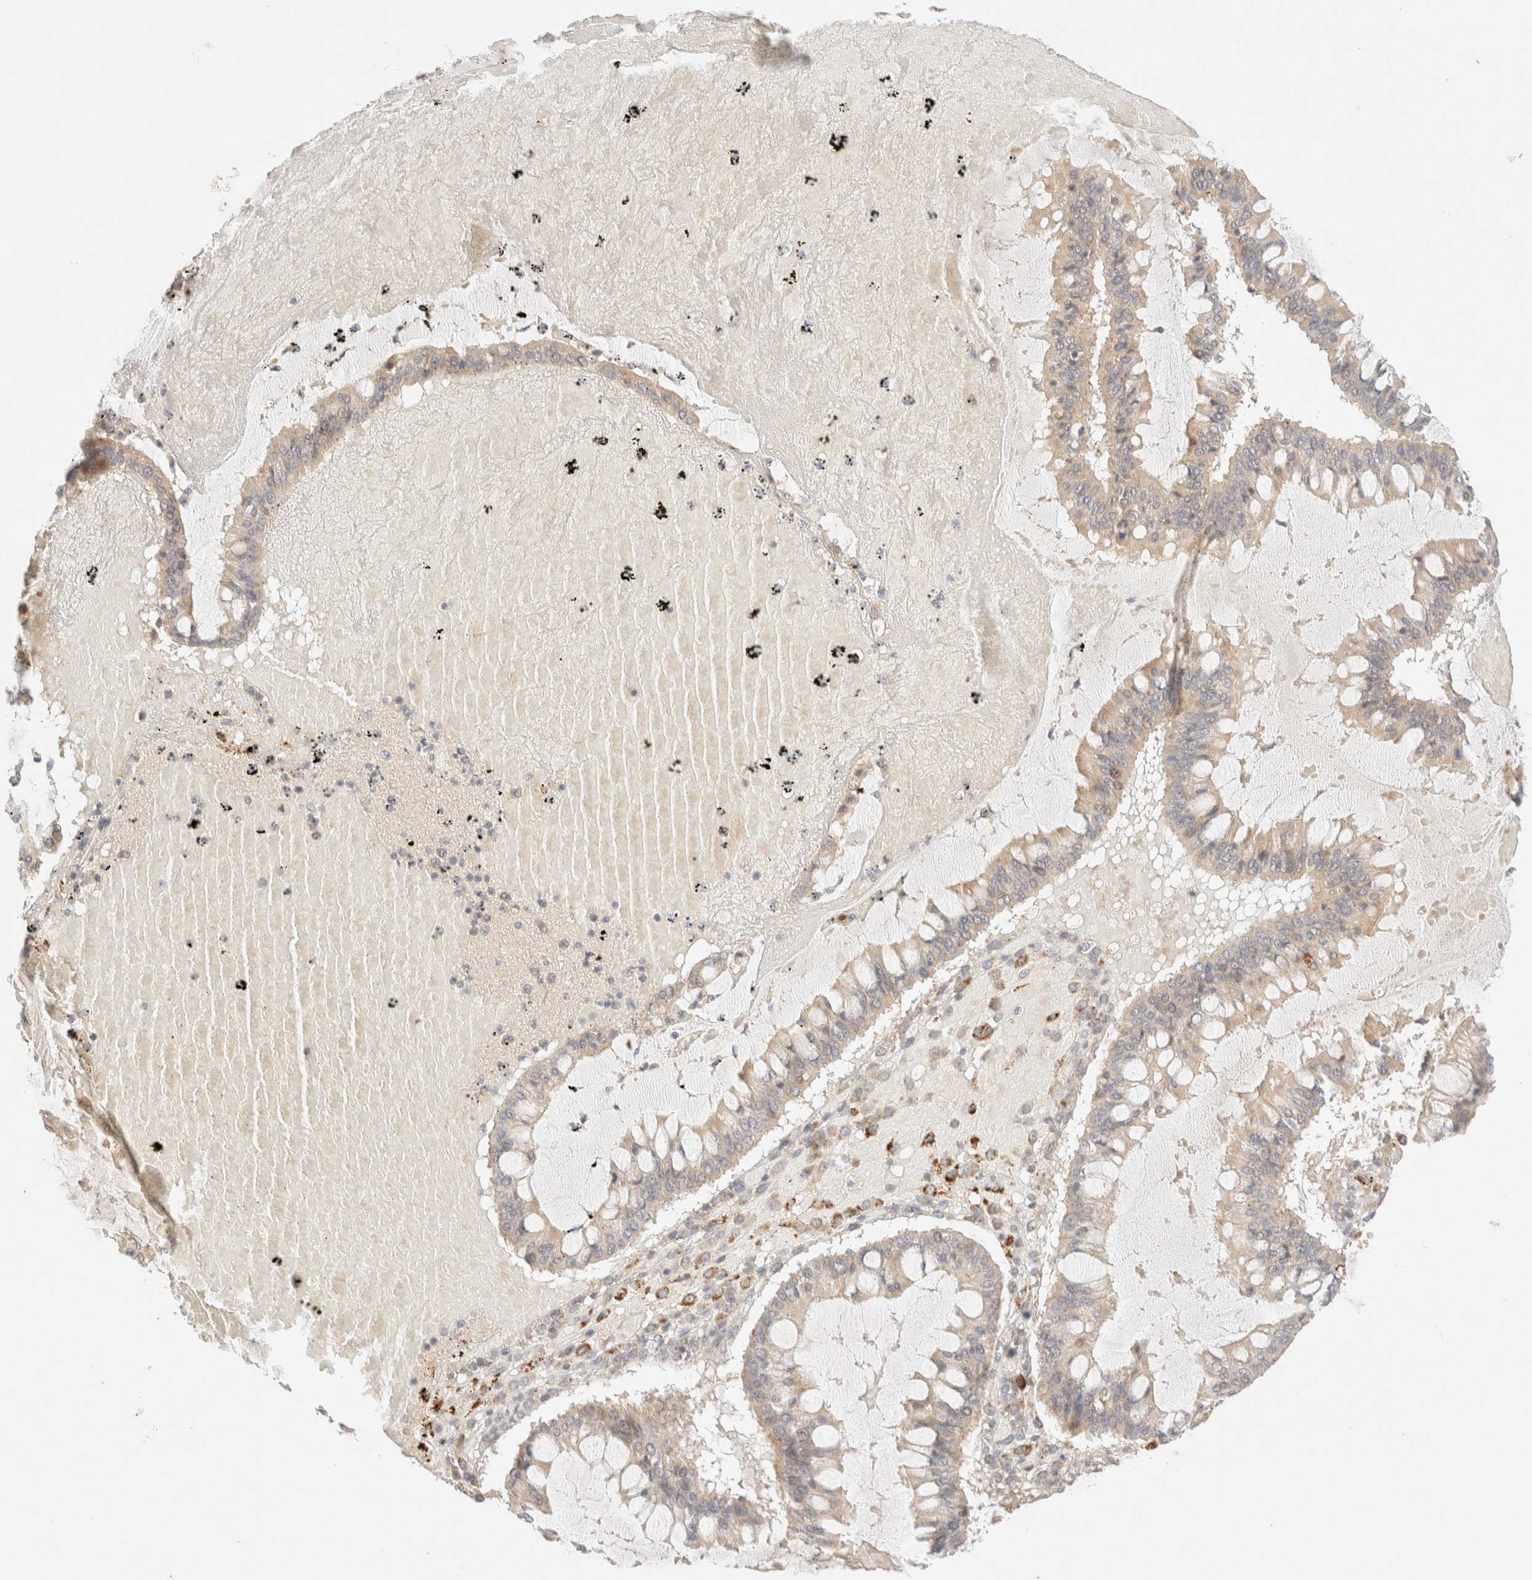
{"staining": {"intensity": "weak", "quantity": "25%-75%", "location": "cytoplasmic/membranous"}, "tissue": "ovarian cancer", "cell_type": "Tumor cells", "image_type": "cancer", "snomed": [{"axis": "morphology", "description": "Cystadenocarcinoma, mucinous, NOS"}, {"axis": "topography", "description": "Ovary"}], "caption": "Protein expression by immunohistochemistry (IHC) displays weak cytoplasmic/membranous staining in approximately 25%-75% of tumor cells in ovarian cancer. The protein is stained brown, and the nuclei are stained in blue (DAB (3,3'-diaminobenzidine) IHC with brightfield microscopy, high magnification).", "gene": "SARM1", "patient": {"sex": "female", "age": 73}}